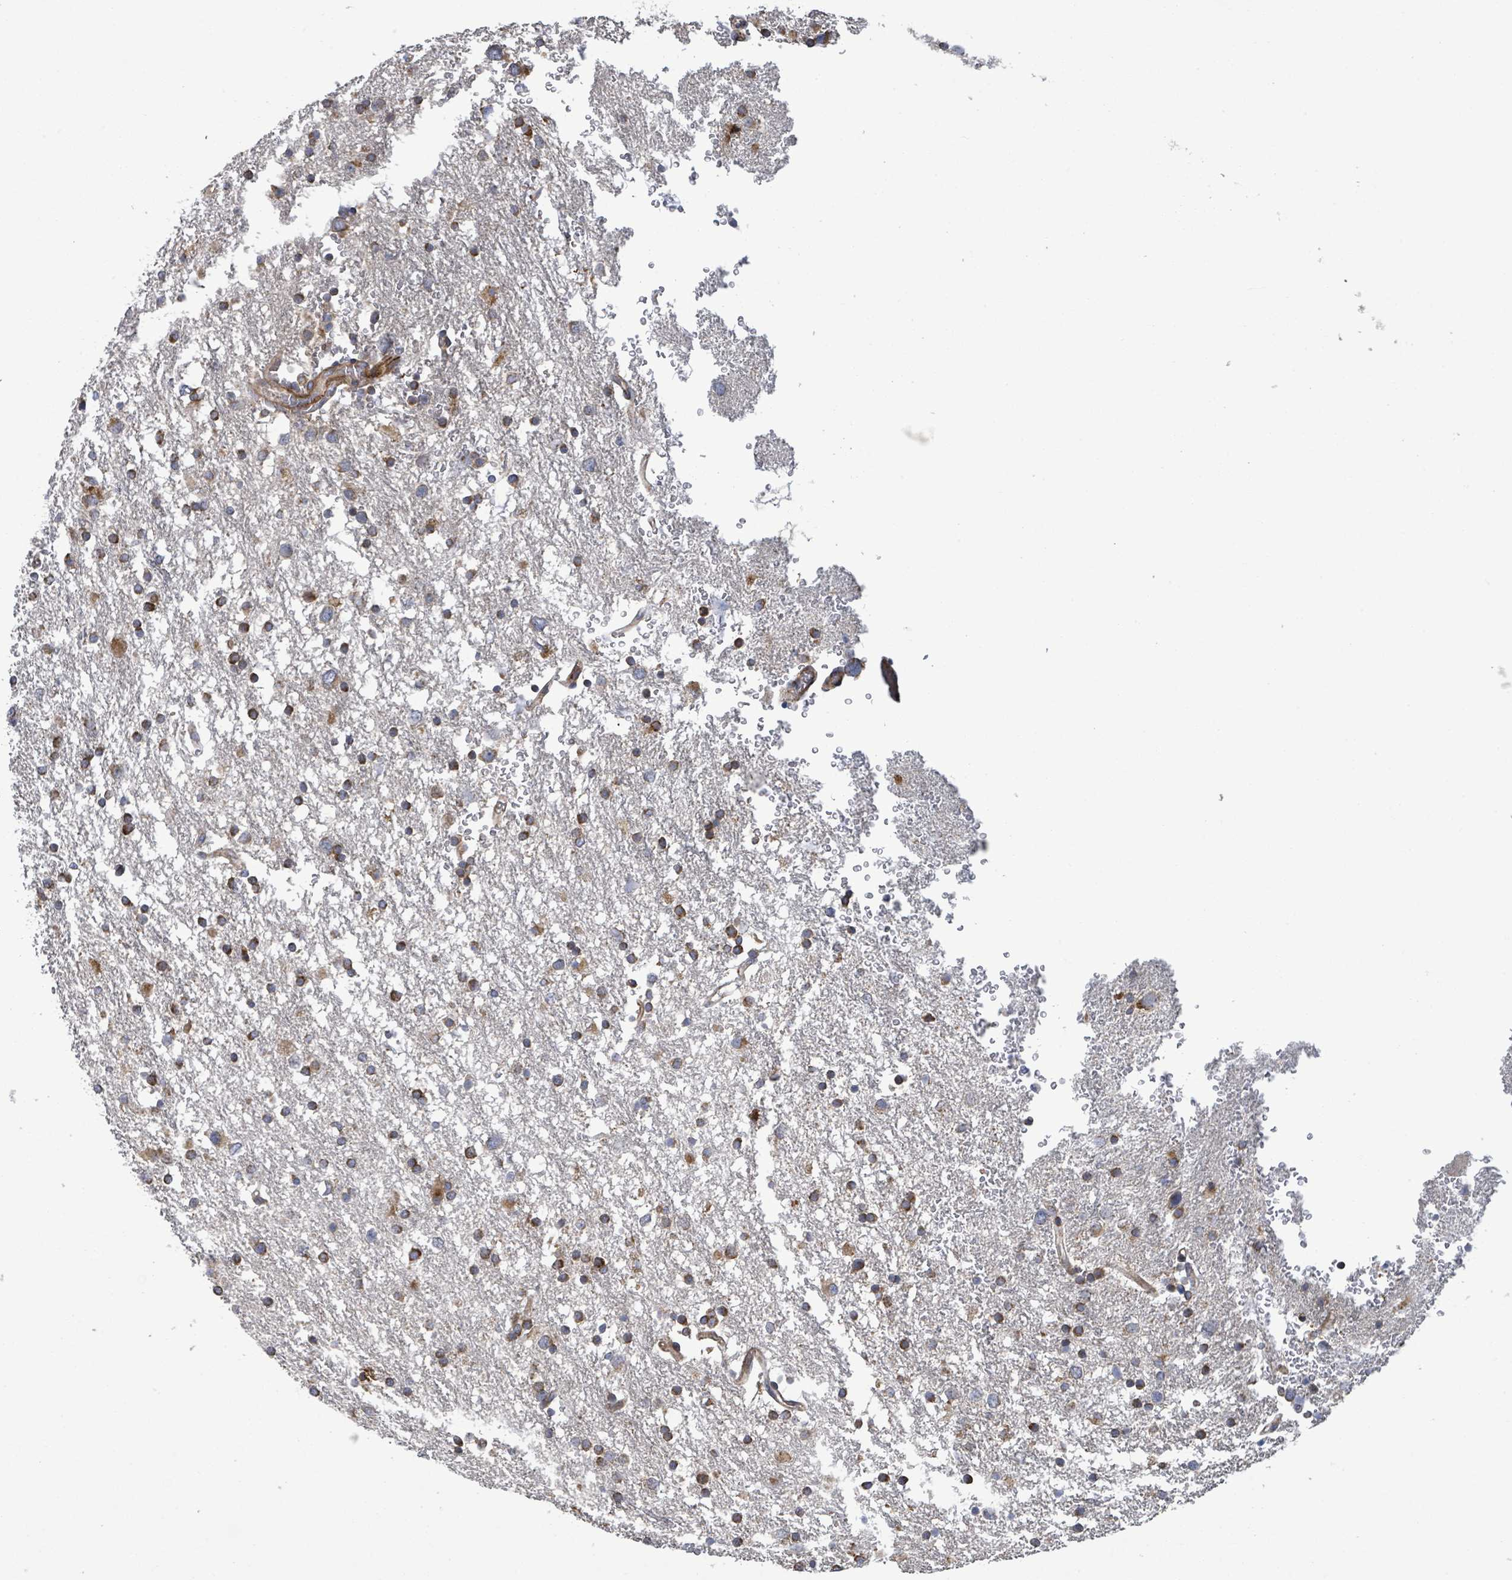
{"staining": {"intensity": "moderate", "quantity": ">75%", "location": "cytoplasmic/membranous"}, "tissue": "glioma", "cell_type": "Tumor cells", "image_type": "cancer", "snomed": [{"axis": "morphology", "description": "Glioma, malignant, Low grade"}, {"axis": "topography", "description": "Brain"}], "caption": "A brown stain labels moderate cytoplasmic/membranous positivity of a protein in human low-grade glioma (malignant) tumor cells. The staining was performed using DAB, with brown indicating positive protein expression. Nuclei are stained blue with hematoxylin.", "gene": "NOMO1", "patient": {"sex": "female", "age": 32}}